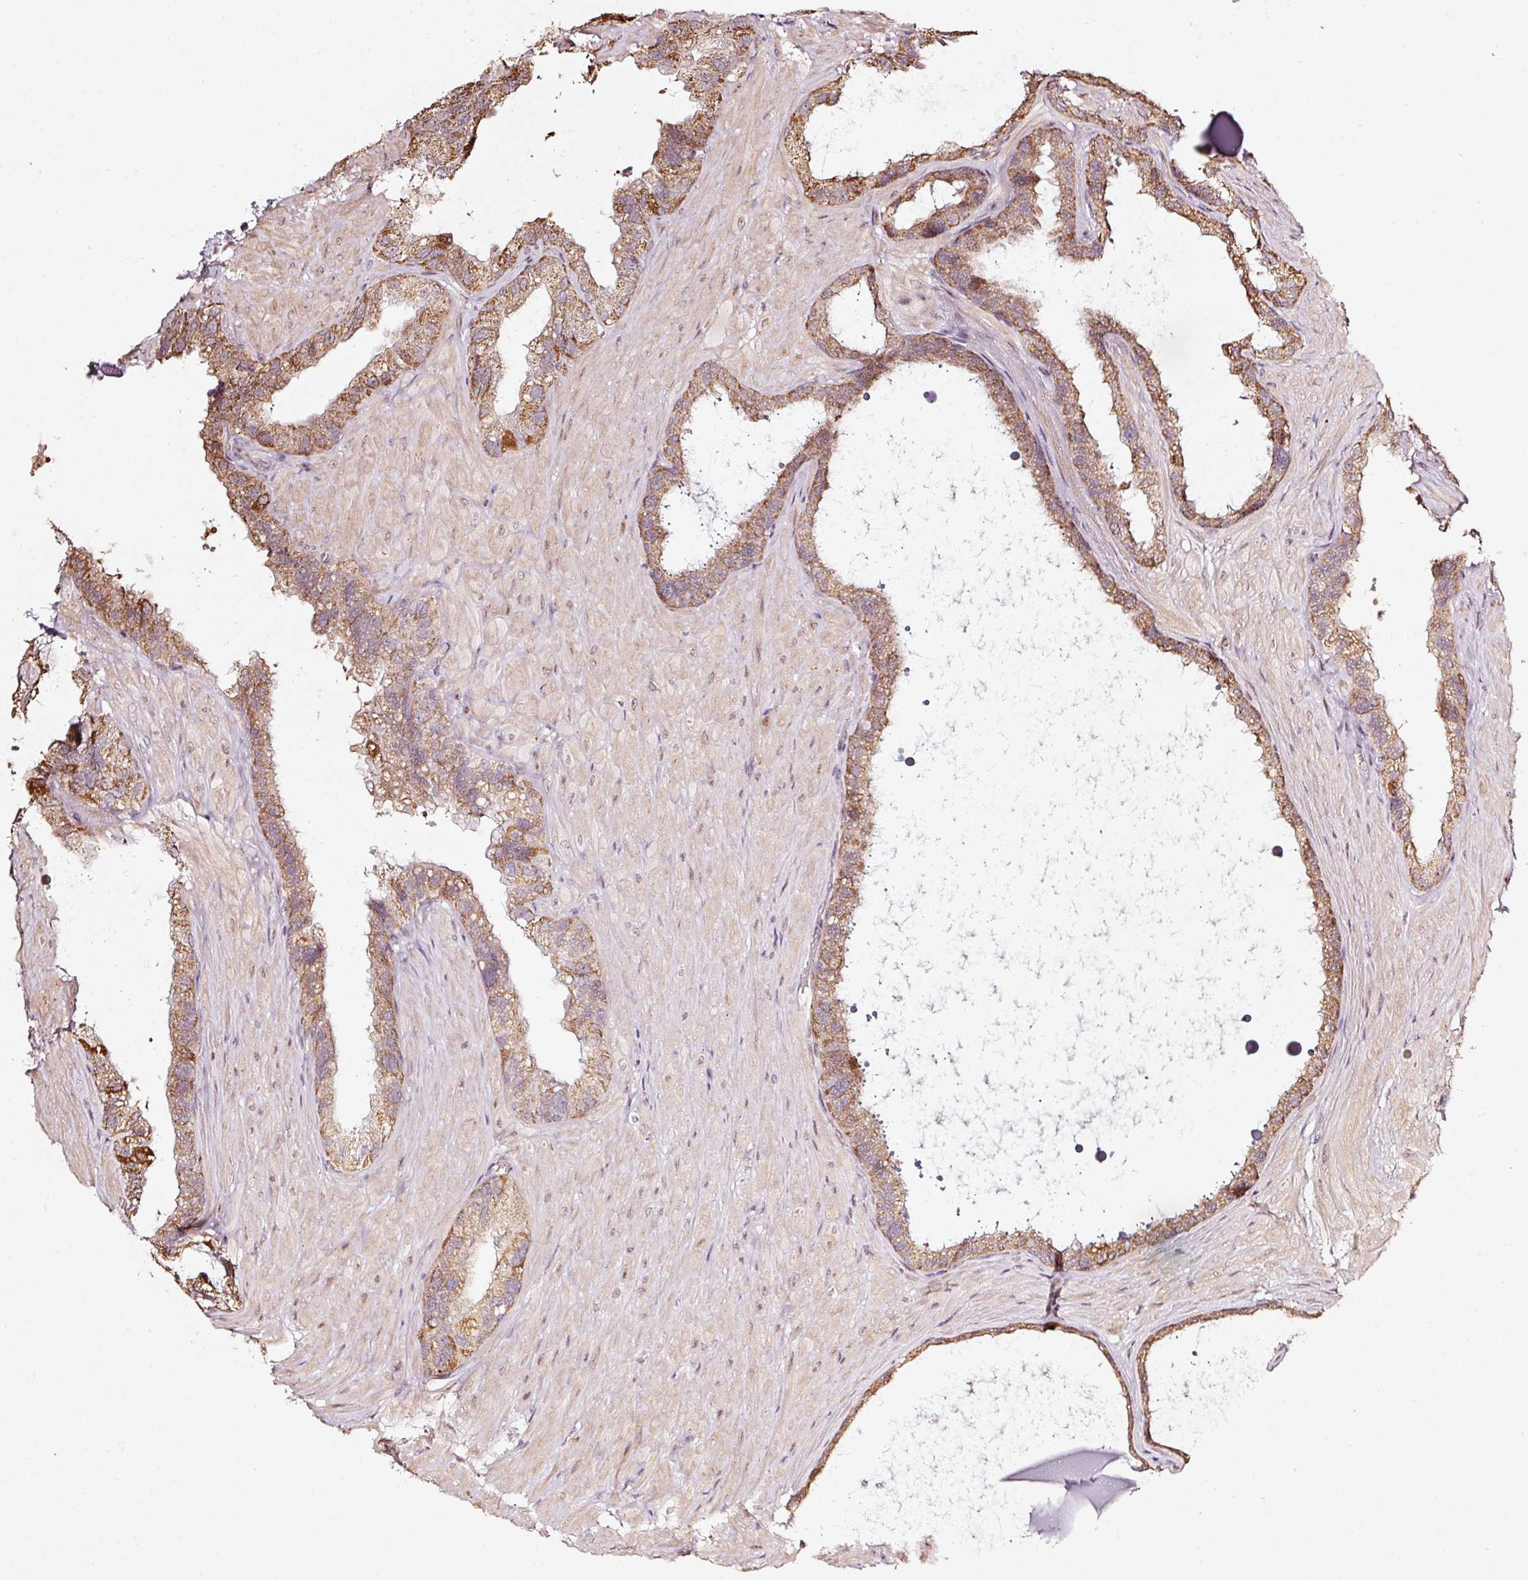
{"staining": {"intensity": "moderate", "quantity": ">75%", "location": "cytoplasmic/membranous"}, "tissue": "seminal vesicle", "cell_type": "Glandular cells", "image_type": "normal", "snomed": [{"axis": "morphology", "description": "Normal tissue, NOS"}, {"axis": "topography", "description": "Seminal veicle"}, {"axis": "topography", "description": "Peripheral nerve tissue"}], "caption": "A brown stain labels moderate cytoplasmic/membranous expression of a protein in glandular cells of unremarkable seminal vesicle. Using DAB (brown) and hematoxylin (blue) stains, captured at high magnification using brightfield microscopy.", "gene": "RAB35", "patient": {"sex": "male", "age": 76}}